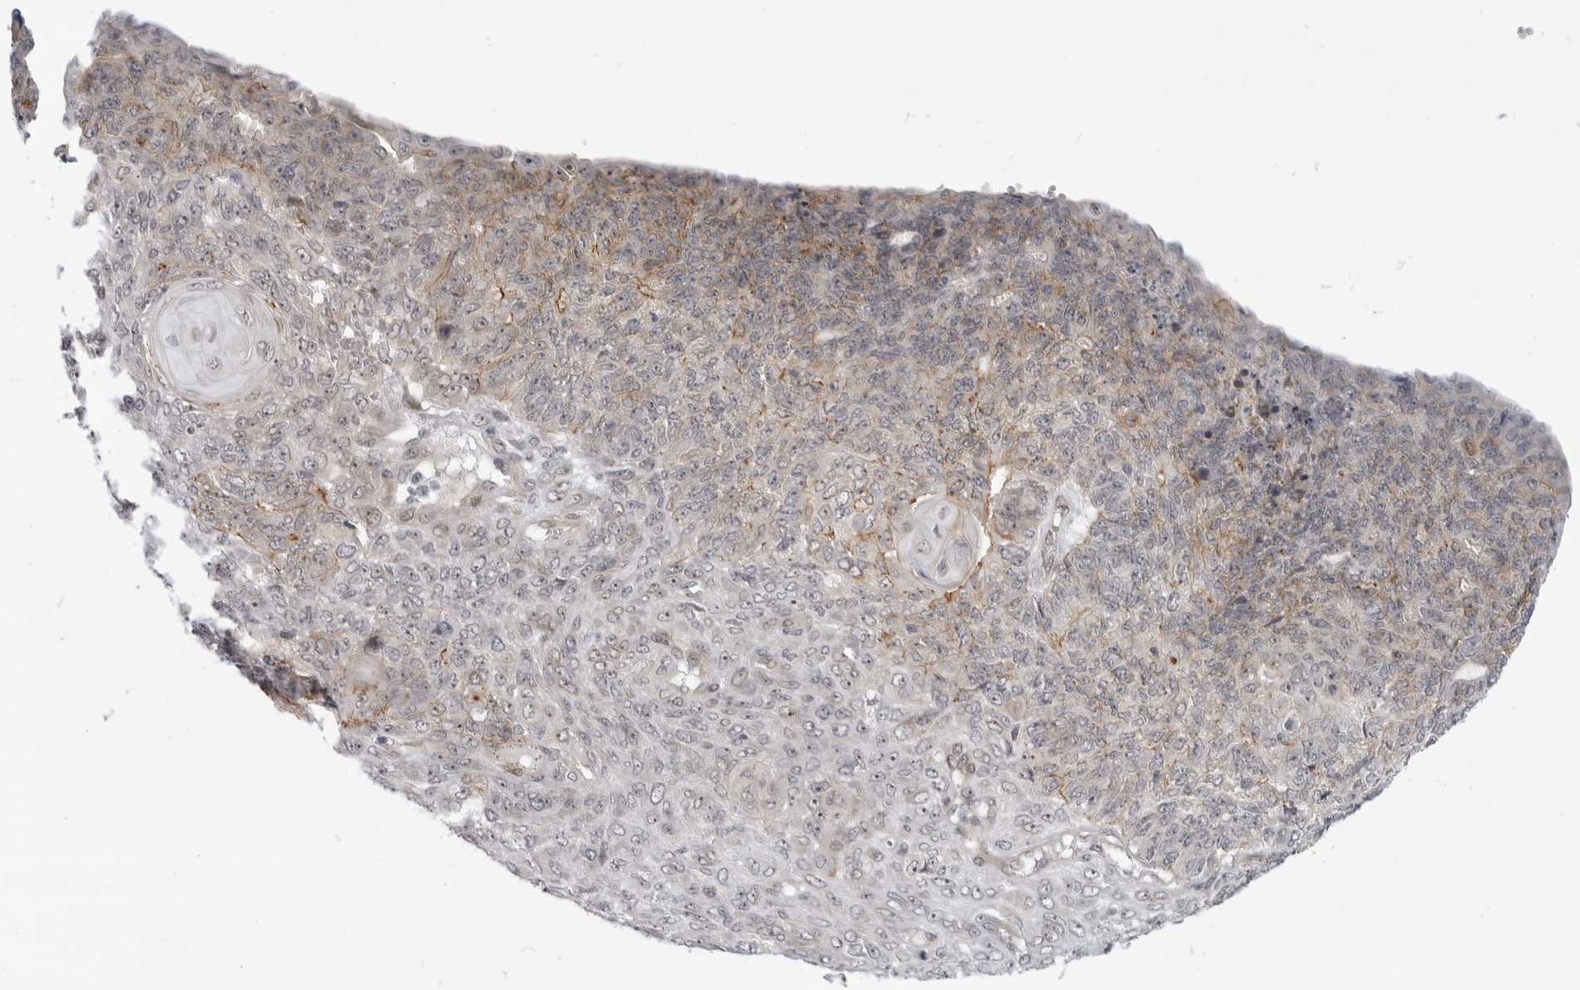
{"staining": {"intensity": "moderate", "quantity": "<25%", "location": "cytoplasmic/membranous"}, "tissue": "endometrial cancer", "cell_type": "Tumor cells", "image_type": "cancer", "snomed": [{"axis": "morphology", "description": "Adenocarcinoma, NOS"}, {"axis": "topography", "description": "Endometrium"}], "caption": "Adenocarcinoma (endometrial) was stained to show a protein in brown. There is low levels of moderate cytoplasmic/membranous expression in approximately <25% of tumor cells.", "gene": "CEP295NL", "patient": {"sex": "female", "age": 32}}